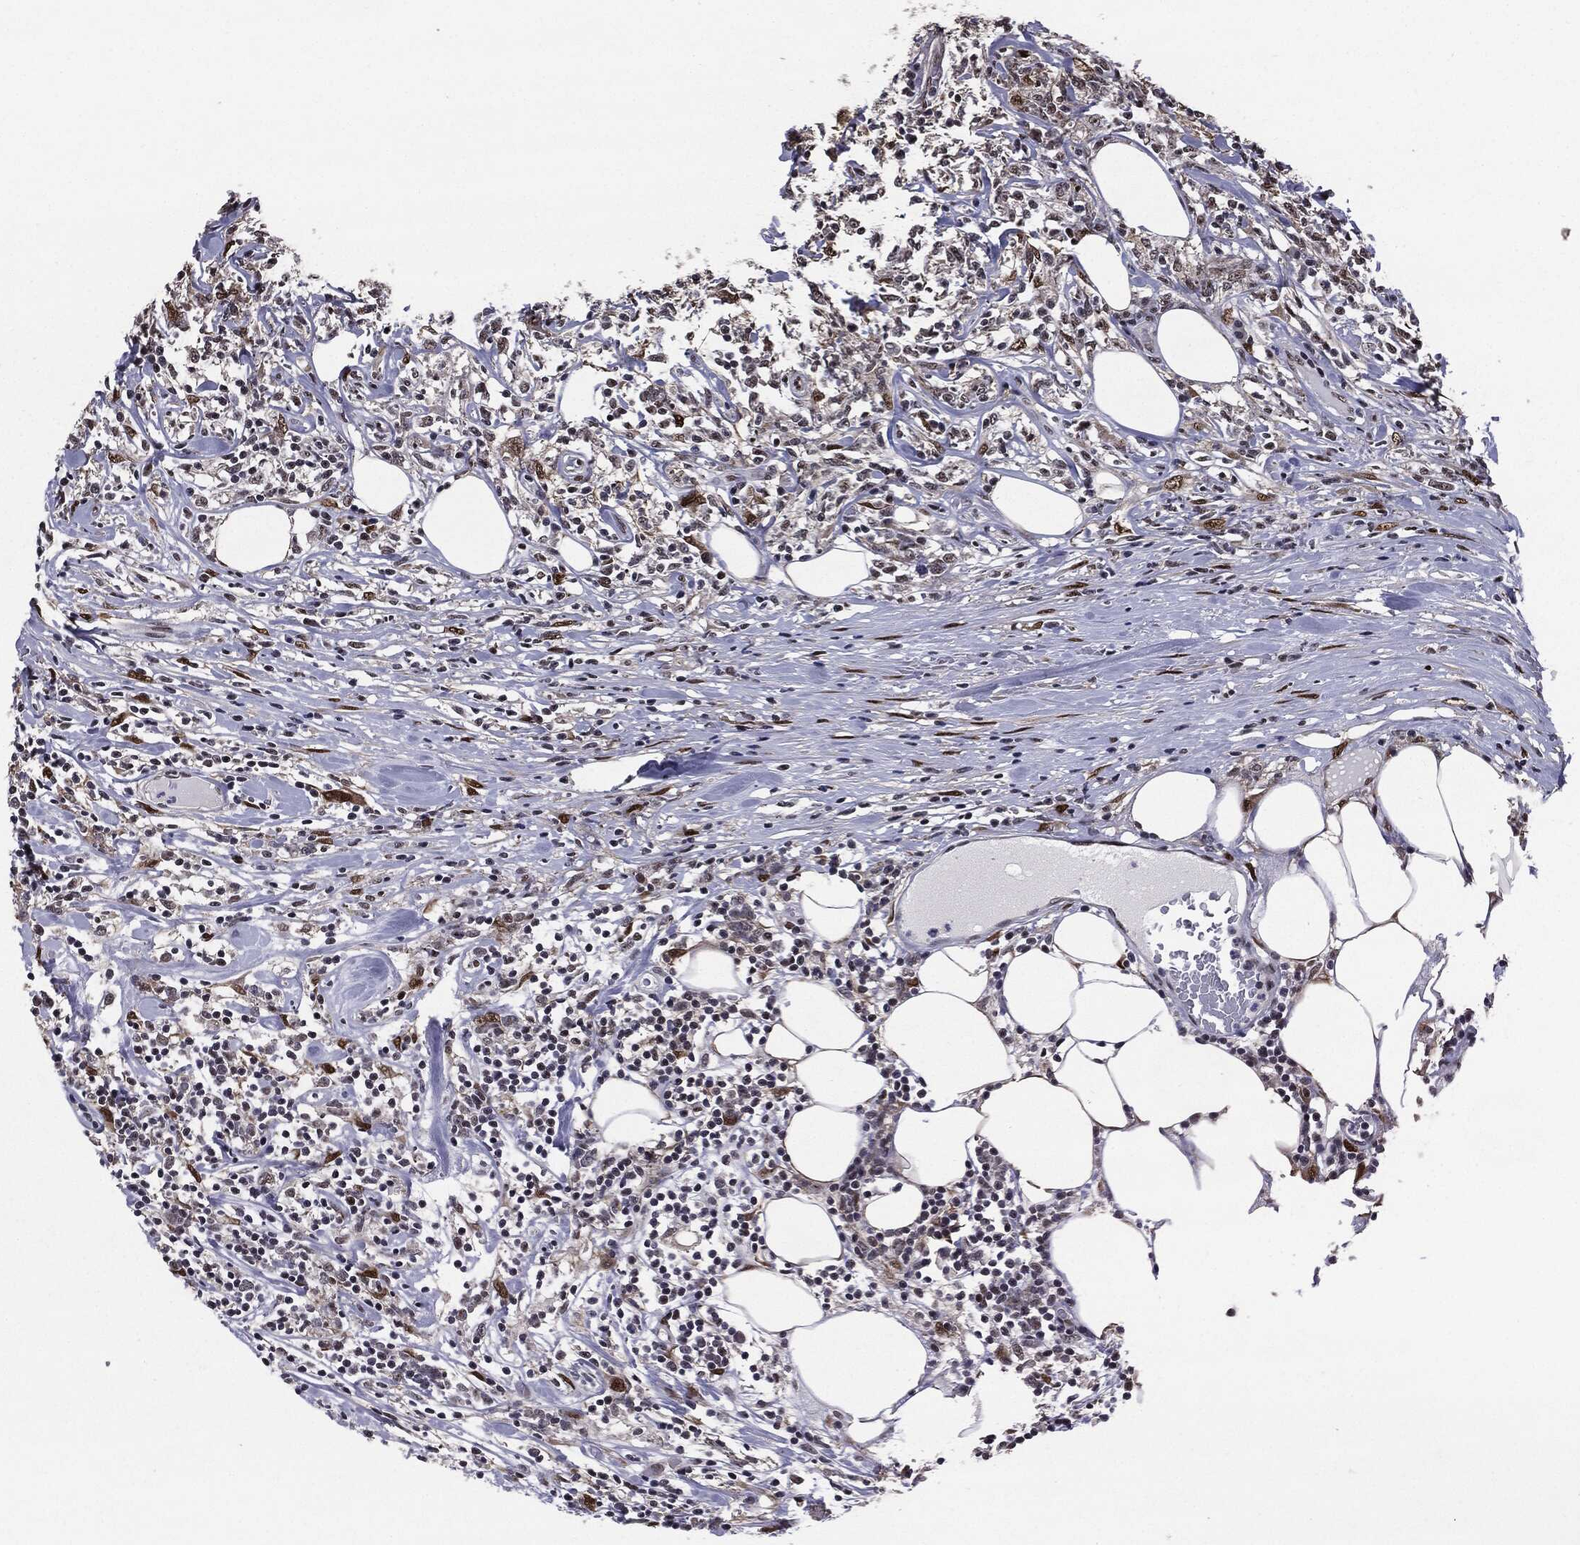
{"staining": {"intensity": "moderate", "quantity": "<25%", "location": "nuclear"}, "tissue": "lymphoma", "cell_type": "Tumor cells", "image_type": "cancer", "snomed": [{"axis": "morphology", "description": "Malignant lymphoma, non-Hodgkin's type, High grade"}, {"axis": "topography", "description": "Lymph node"}], "caption": "Moderate nuclear positivity is identified in about <25% of tumor cells in lymphoma.", "gene": "JUN", "patient": {"sex": "female", "age": 84}}